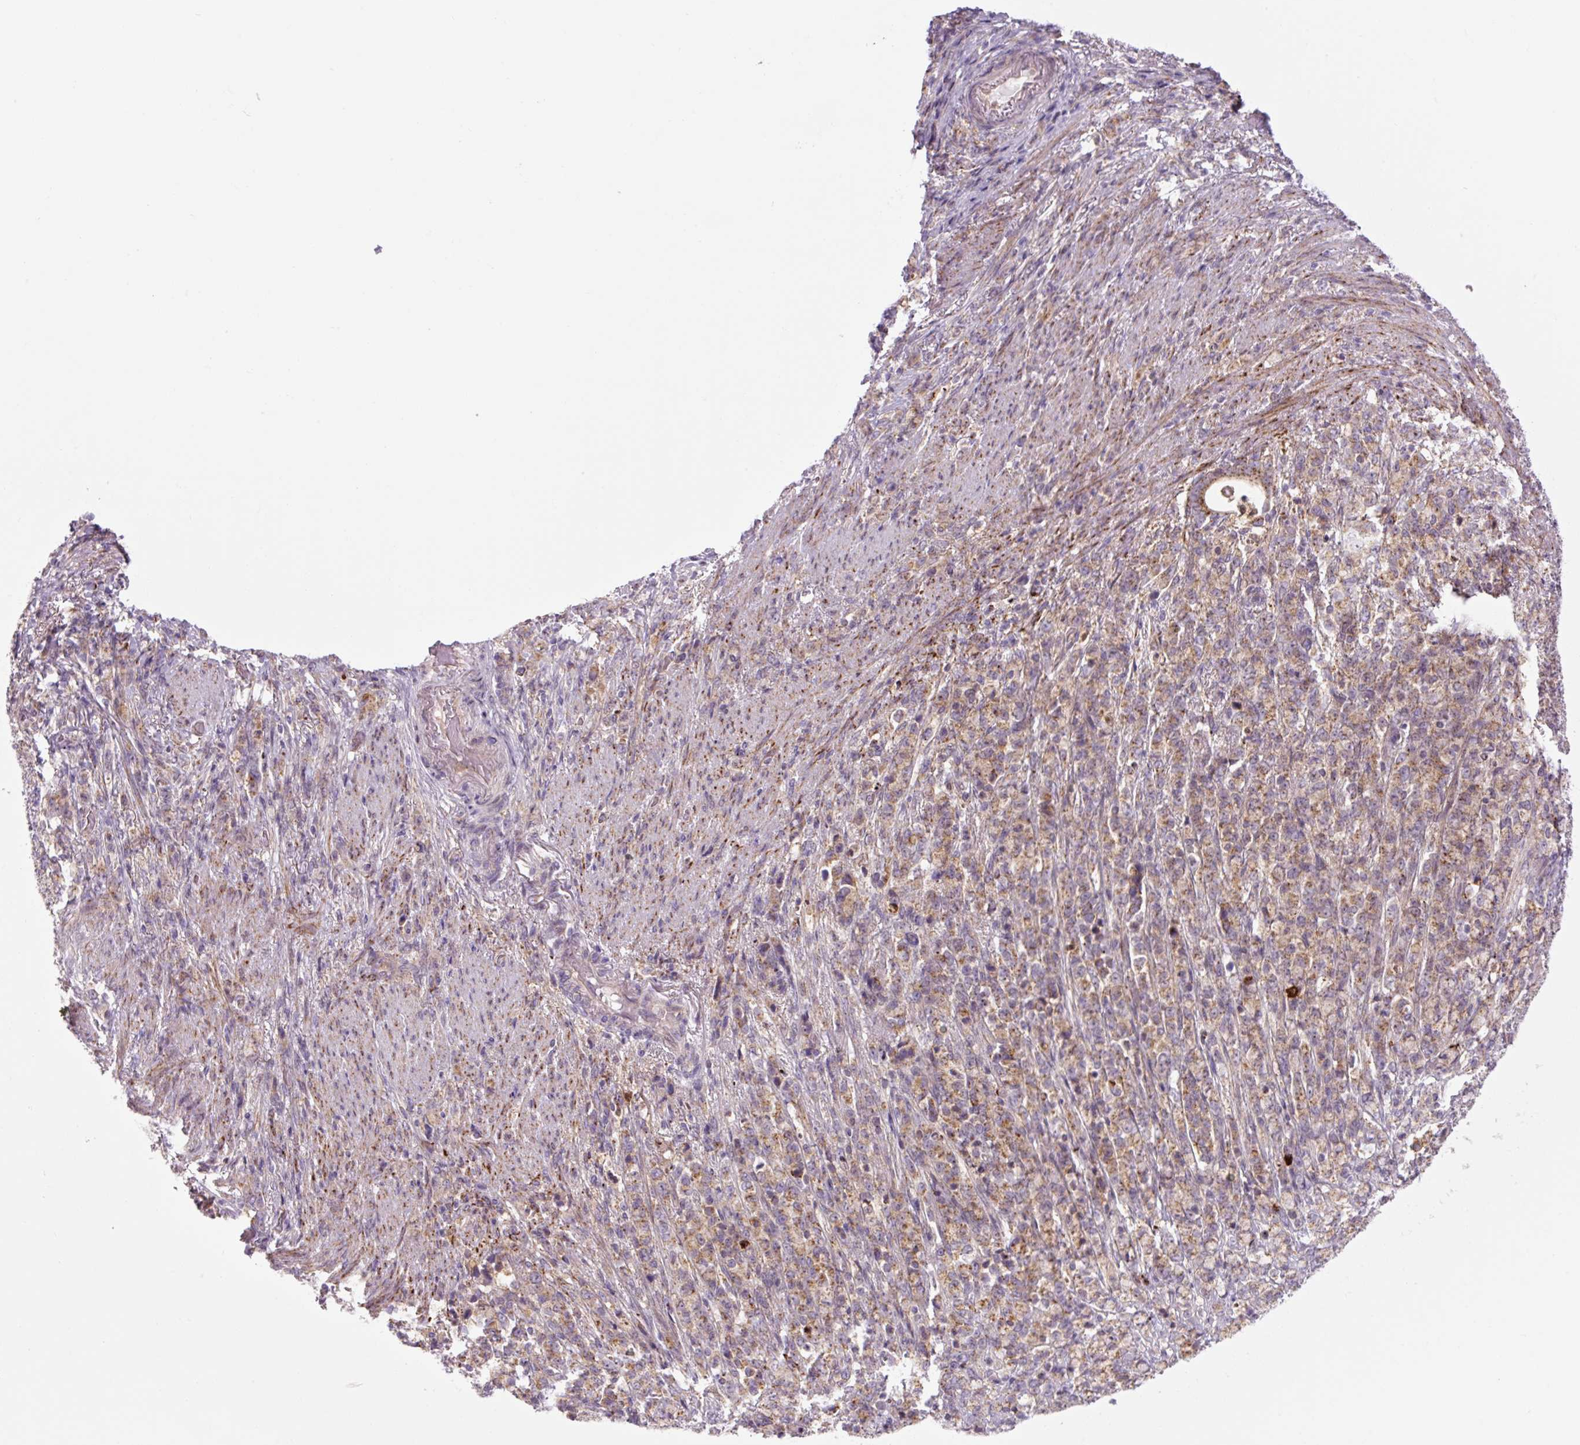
{"staining": {"intensity": "moderate", "quantity": "<25%", "location": "cytoplasmic/membranous"}, "tissue": "stomach cancer", "cell_type": "Tumor cells", "image_type": "cancer", "snomed": [{"axis": "morphology", "description": "Adenocarcinoma, NOS"}, {"axis": "topography", "description": "Stomach"}], "caption": "Immunohistochemistry histopathology image of neoplastic tissue: stomach cancer (adenocarcinoma) stained using immunohistochemistry (IHC) shows low levels of moderate protein expression localized specifically in the cytoplasmic/membranous of tumor cells, appearing as a cytoplasmic/membranous brown color.", "gene": "ZSWIM7", "patient": {"sex": "female", "age": 79}}